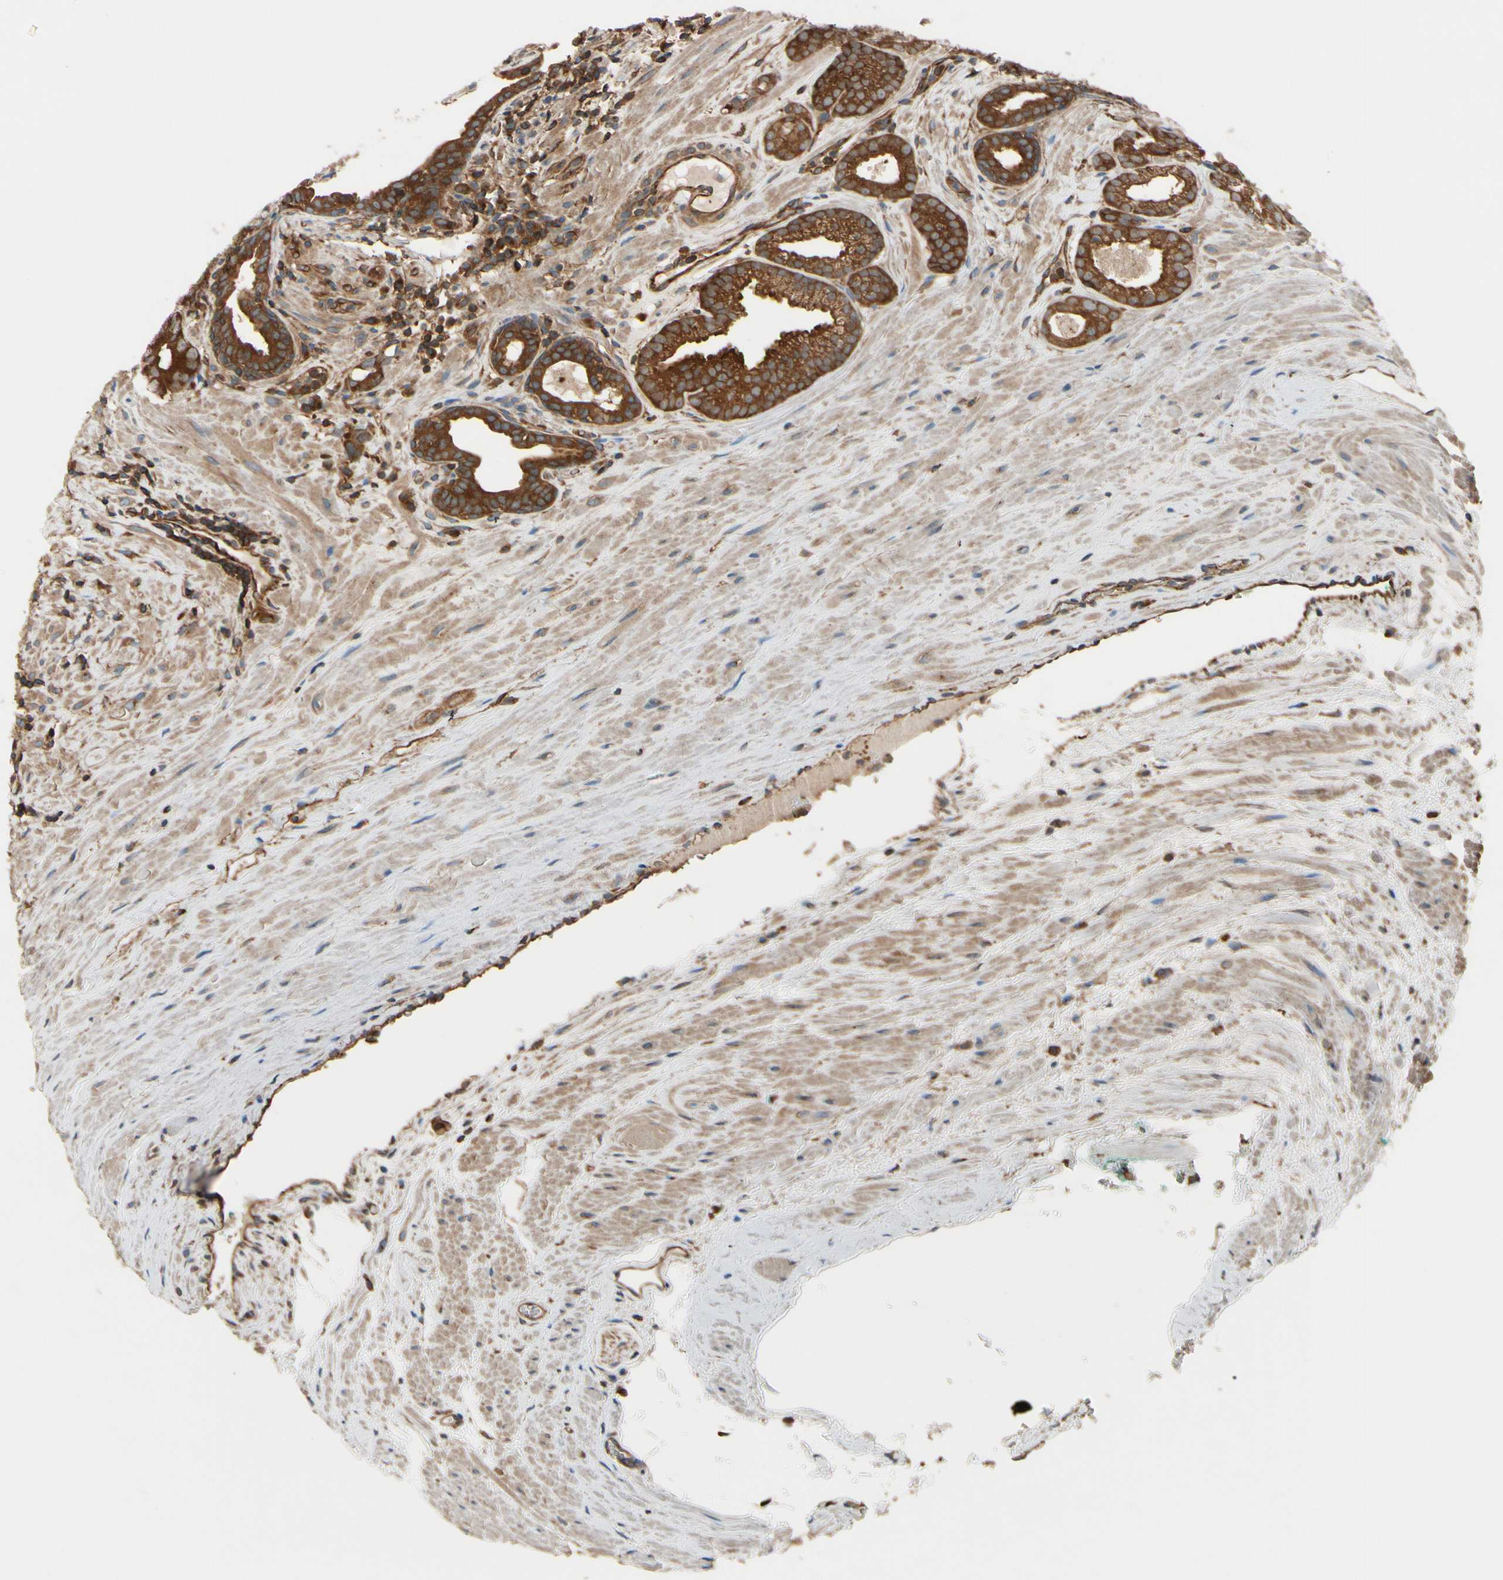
{"staining": {"intensity": "moderate", "quantity": ">75%", "location": "none"}, "tissue": "prostate cancer", "cell_type": "Tumor cells", "image_type": "cancer", "snomed": [{"axis": "morphology", "description": "Adenocarcinoma, Low grade"}, {"axis": "topography", "description": "Prostate"}], "caption": "Immunohistochemical staining of human prostate low-grade adenocarcinoma displays medium levels of moderate None positivity in approximately >75% of tumor cells.", "gene": "EPS15", "patient": {"sex": "male", "age": 57}}